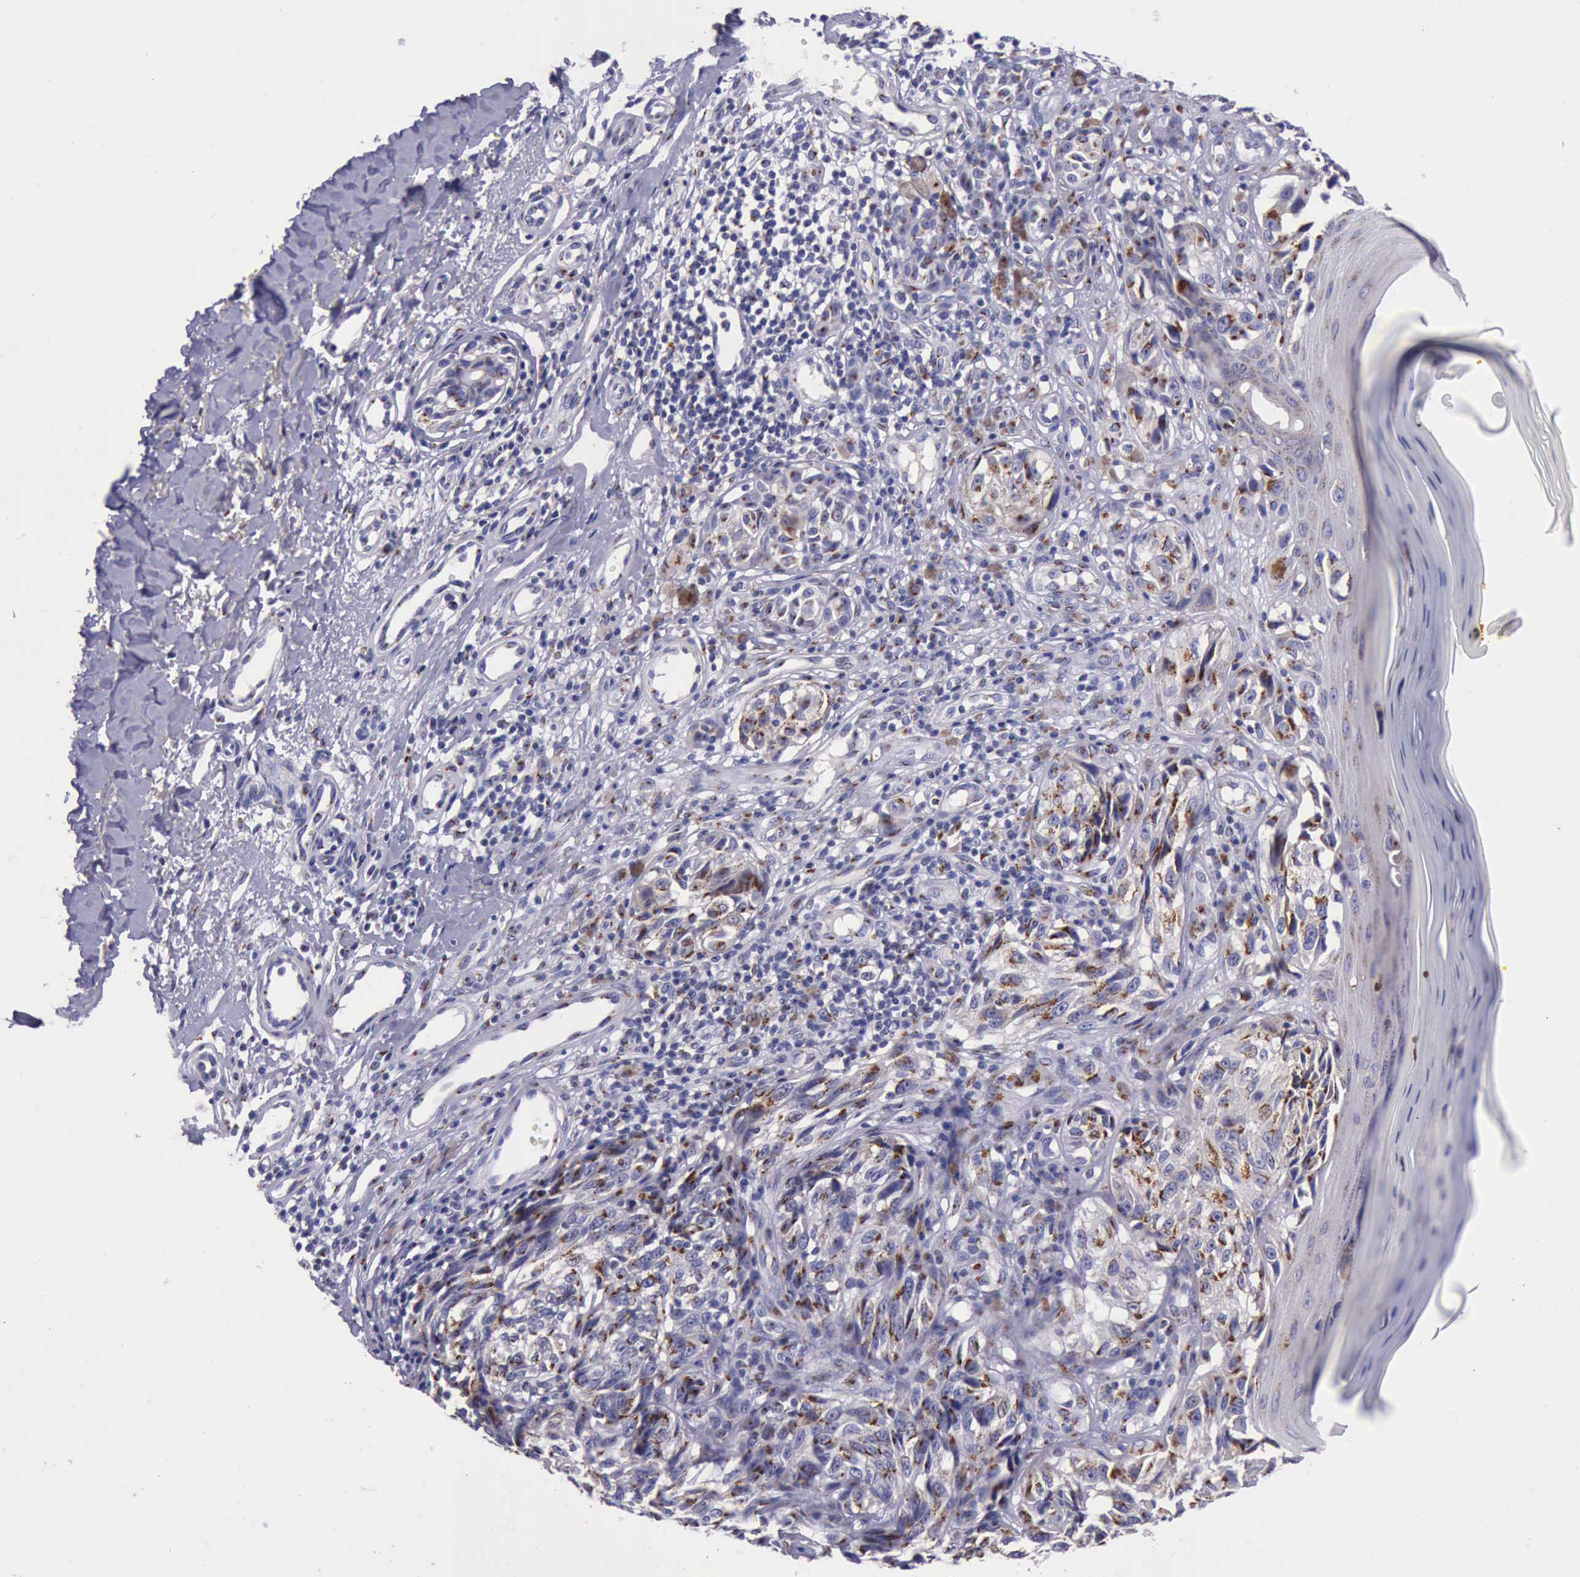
{"staining": {"intensity": "strong", "quantity": ">75%", "location": "cytoplasmic/membranous"}, "tissue": "melanoma", "cell_type": "Tumor cells", "image_type": "cancer", "snomed": [{"axis": "morphology", "description": "Malignant melanoma, NOS"}, {"axis": "topography", "description": "Skin"}], "caption": "Human malignant melanoma stained with a brown dye reveals strong cytoplasmic/membranous positive positivity in about >75% of tumor cells.", "gene": "GOLGA5", "patient": {"sex": "male", "age": 67}}